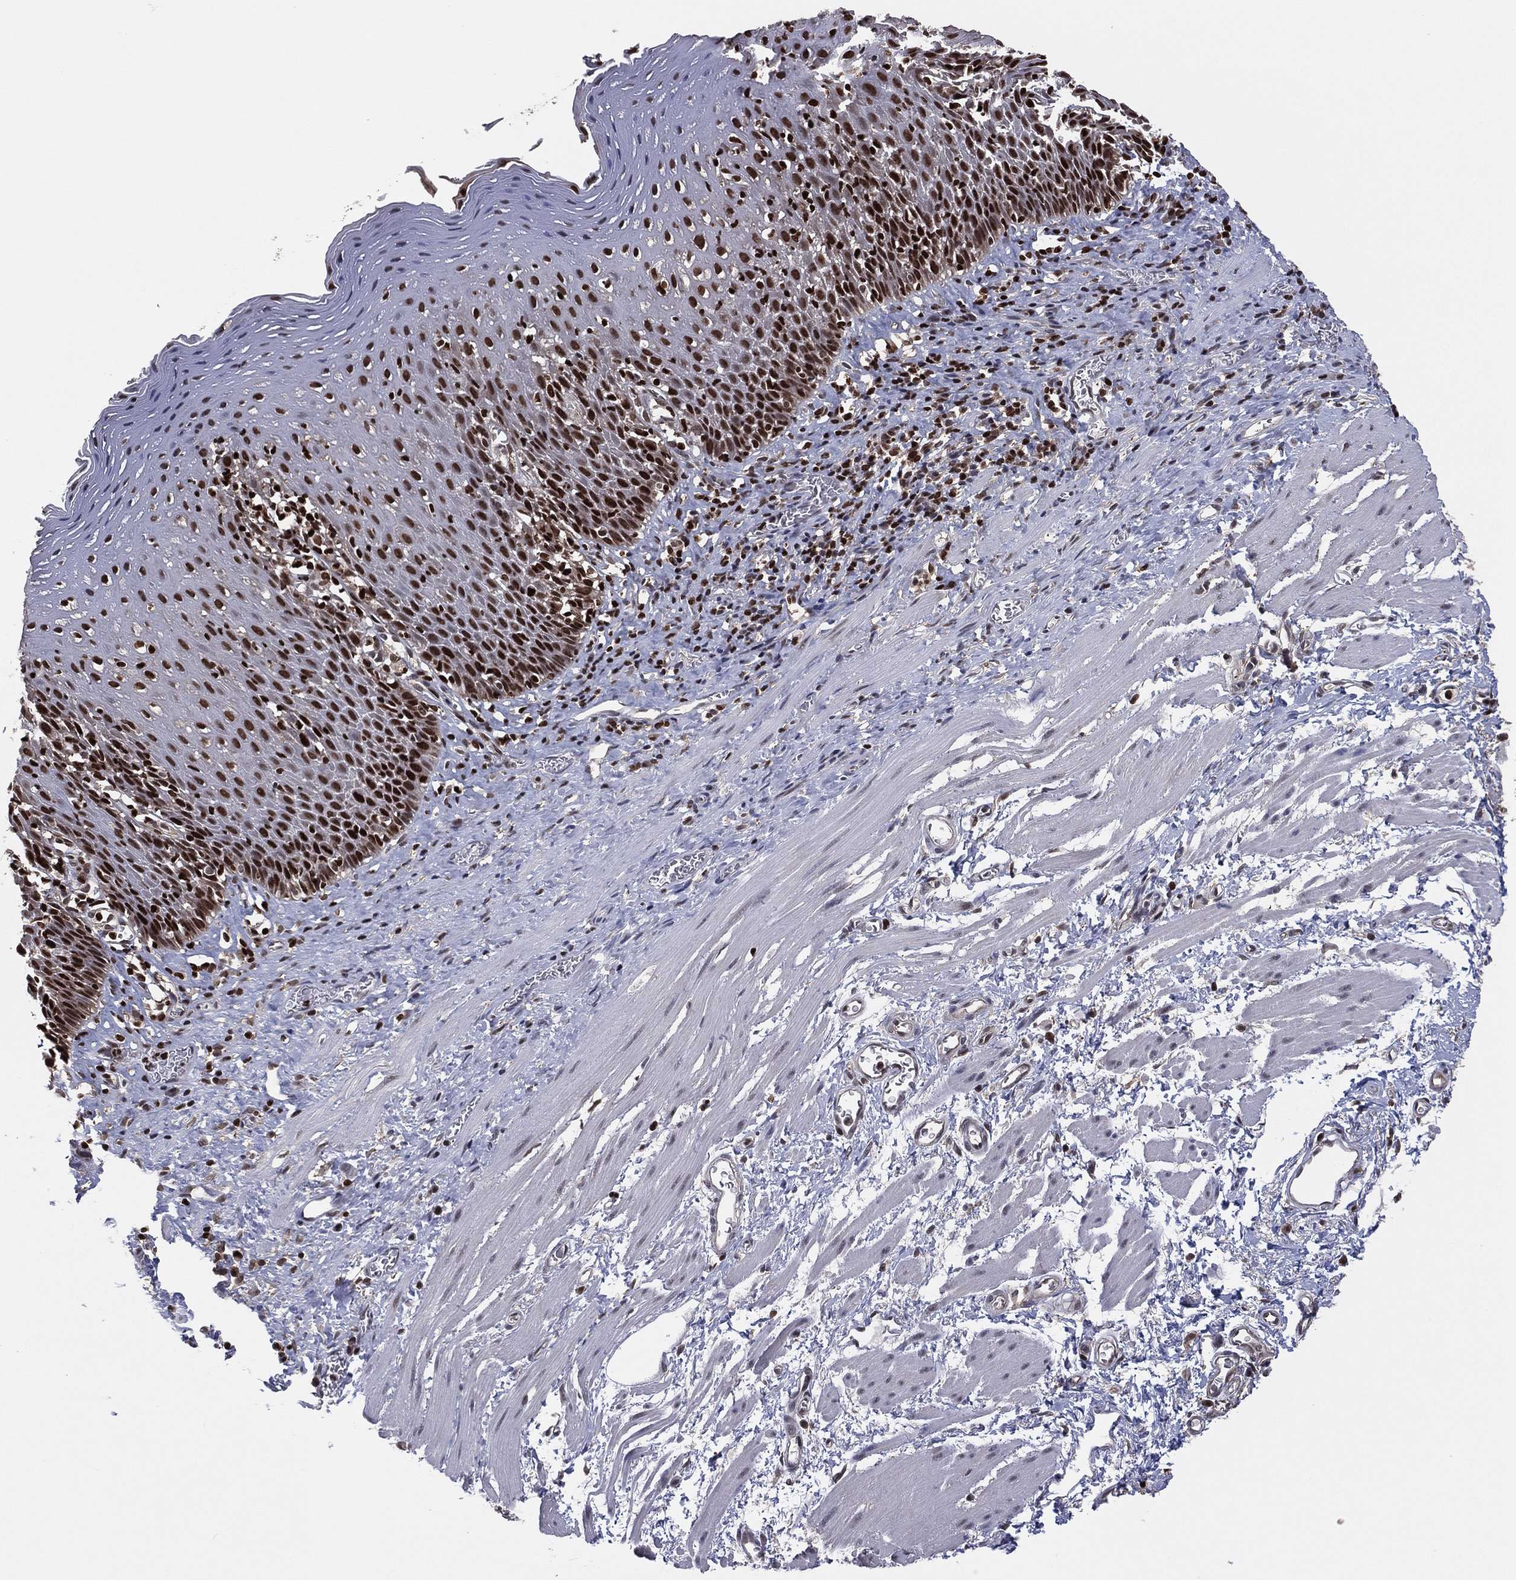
{"staining": {"intensity": "strong", "quantity": ">75%", "location": "nuclear"}, "tissue": "esophagus", "cell_type": "Squamous epithelial cells", "image_type": "normal", "snomed": [{"axis": "morphology", "description": "Normal tissue, NOS"}, {"axis": "morphology", "description": "Adenocarcinoma, NOS"}, {"axis": "topography", "description": "Esophagus"}, {"axis": "topography", "description": "Stomach, upper"}], "caption": "A histopathology image of esophagus stained for a protein demonstrates strong nuclear brown staining in squamous epithelial cells. (Brightfield microscopy of DAB IHC at high magnification).", "gene": "PSMA1", "patient": {"sex": "male", "age": 74}}